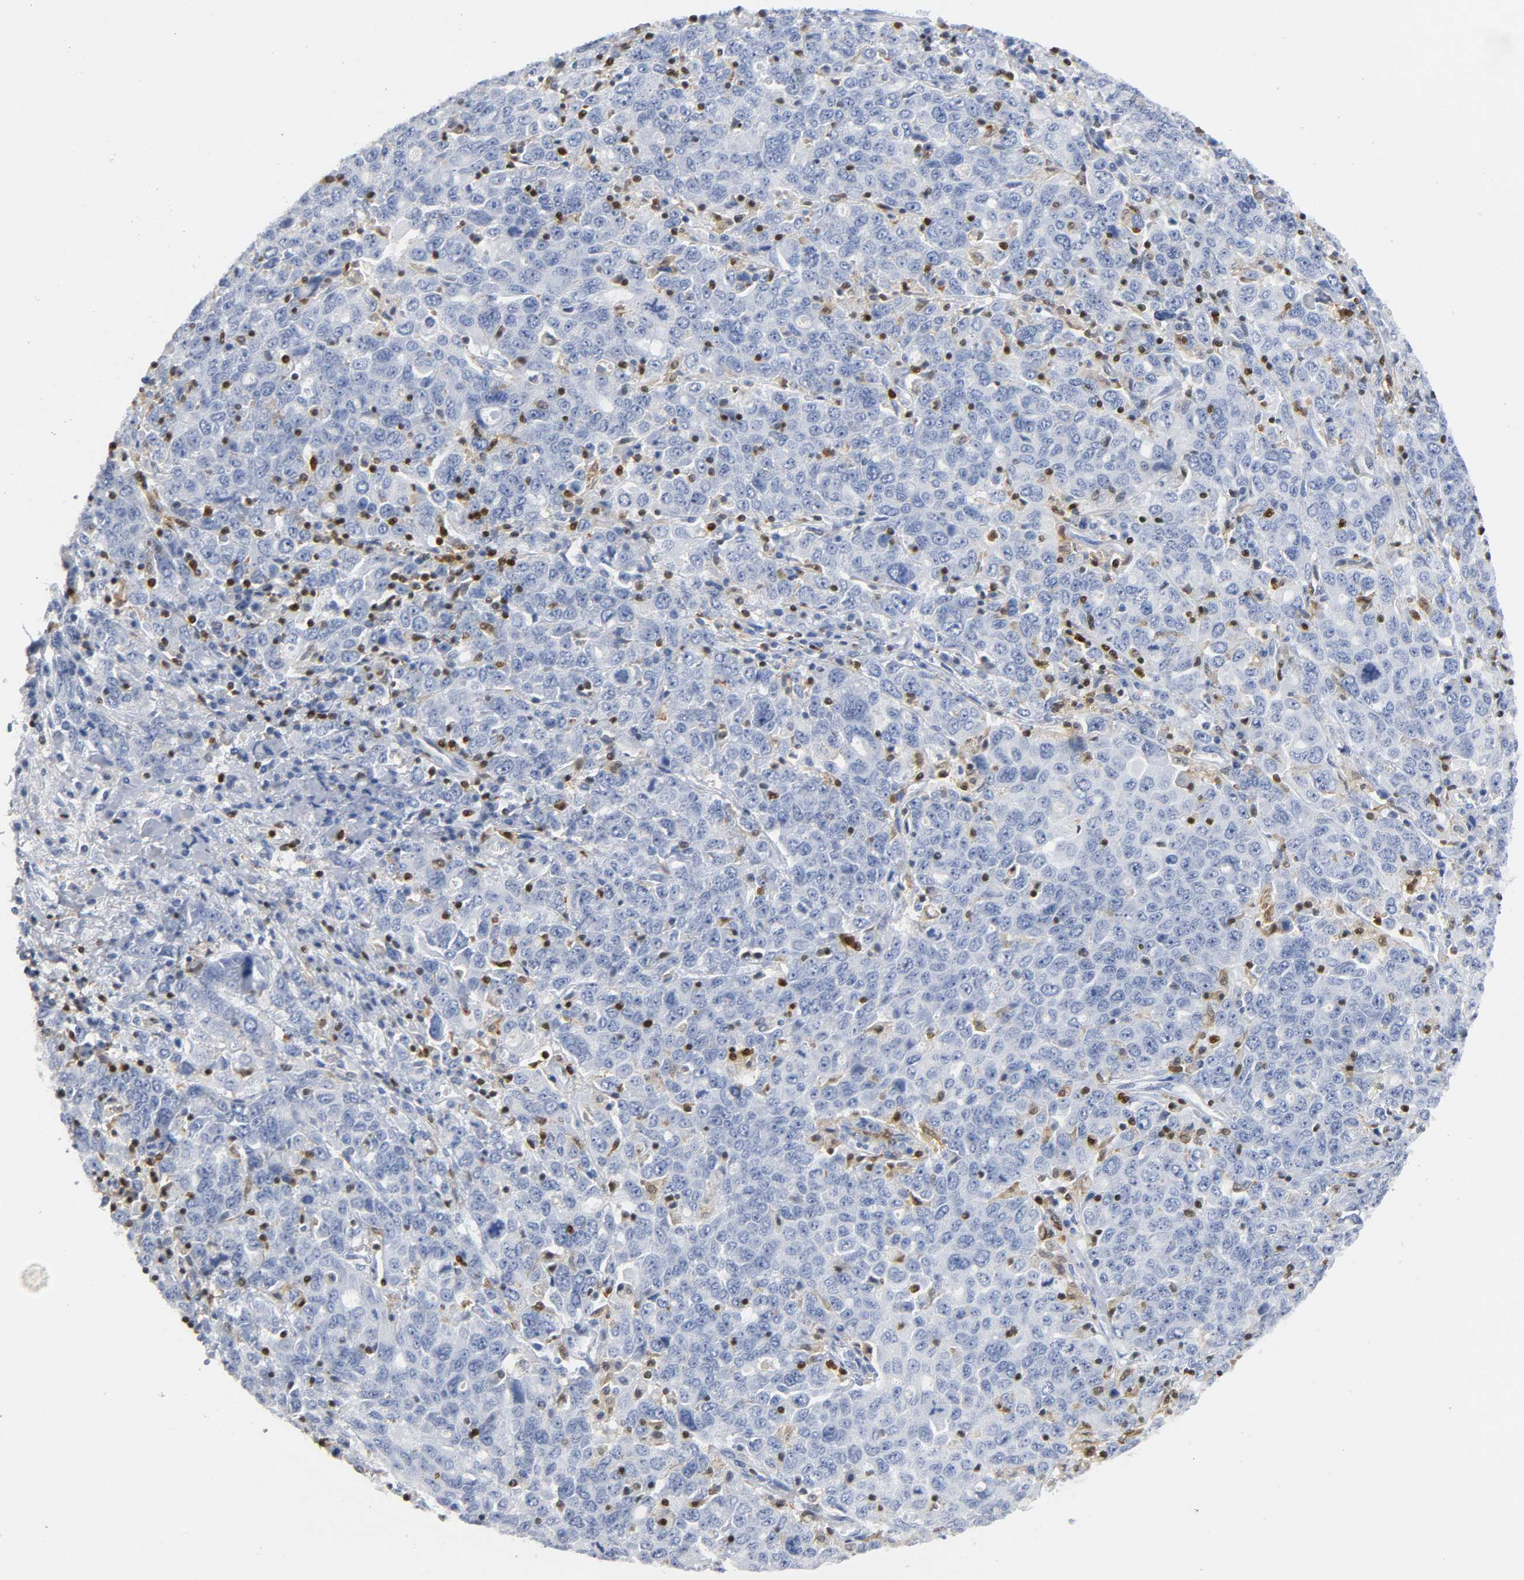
{"staining": {"intensity": "negative", "quantity": "none", "location": "none"}, "tissue": "ovarian cancer", "cell_type": "Tumor cells", "image_type": "cancer", "snomed": [{"axis": "morphology", "description": "Carcinoma, endometroid"}, {"axis": "topography", "description": "Ovary"}], "caption": "Immunohistochemistry photomicrograph of ovarian cancer stained for a protein (brown), which reveals no positivity in tumor cells. The staining is performed using DAB (3,3'-diaminobenzidine) brown chromogen with nuclei counter-stained in using hematoxylin.", "gene": "DOK2", "patient": {"sex": "female", "age": 62}}